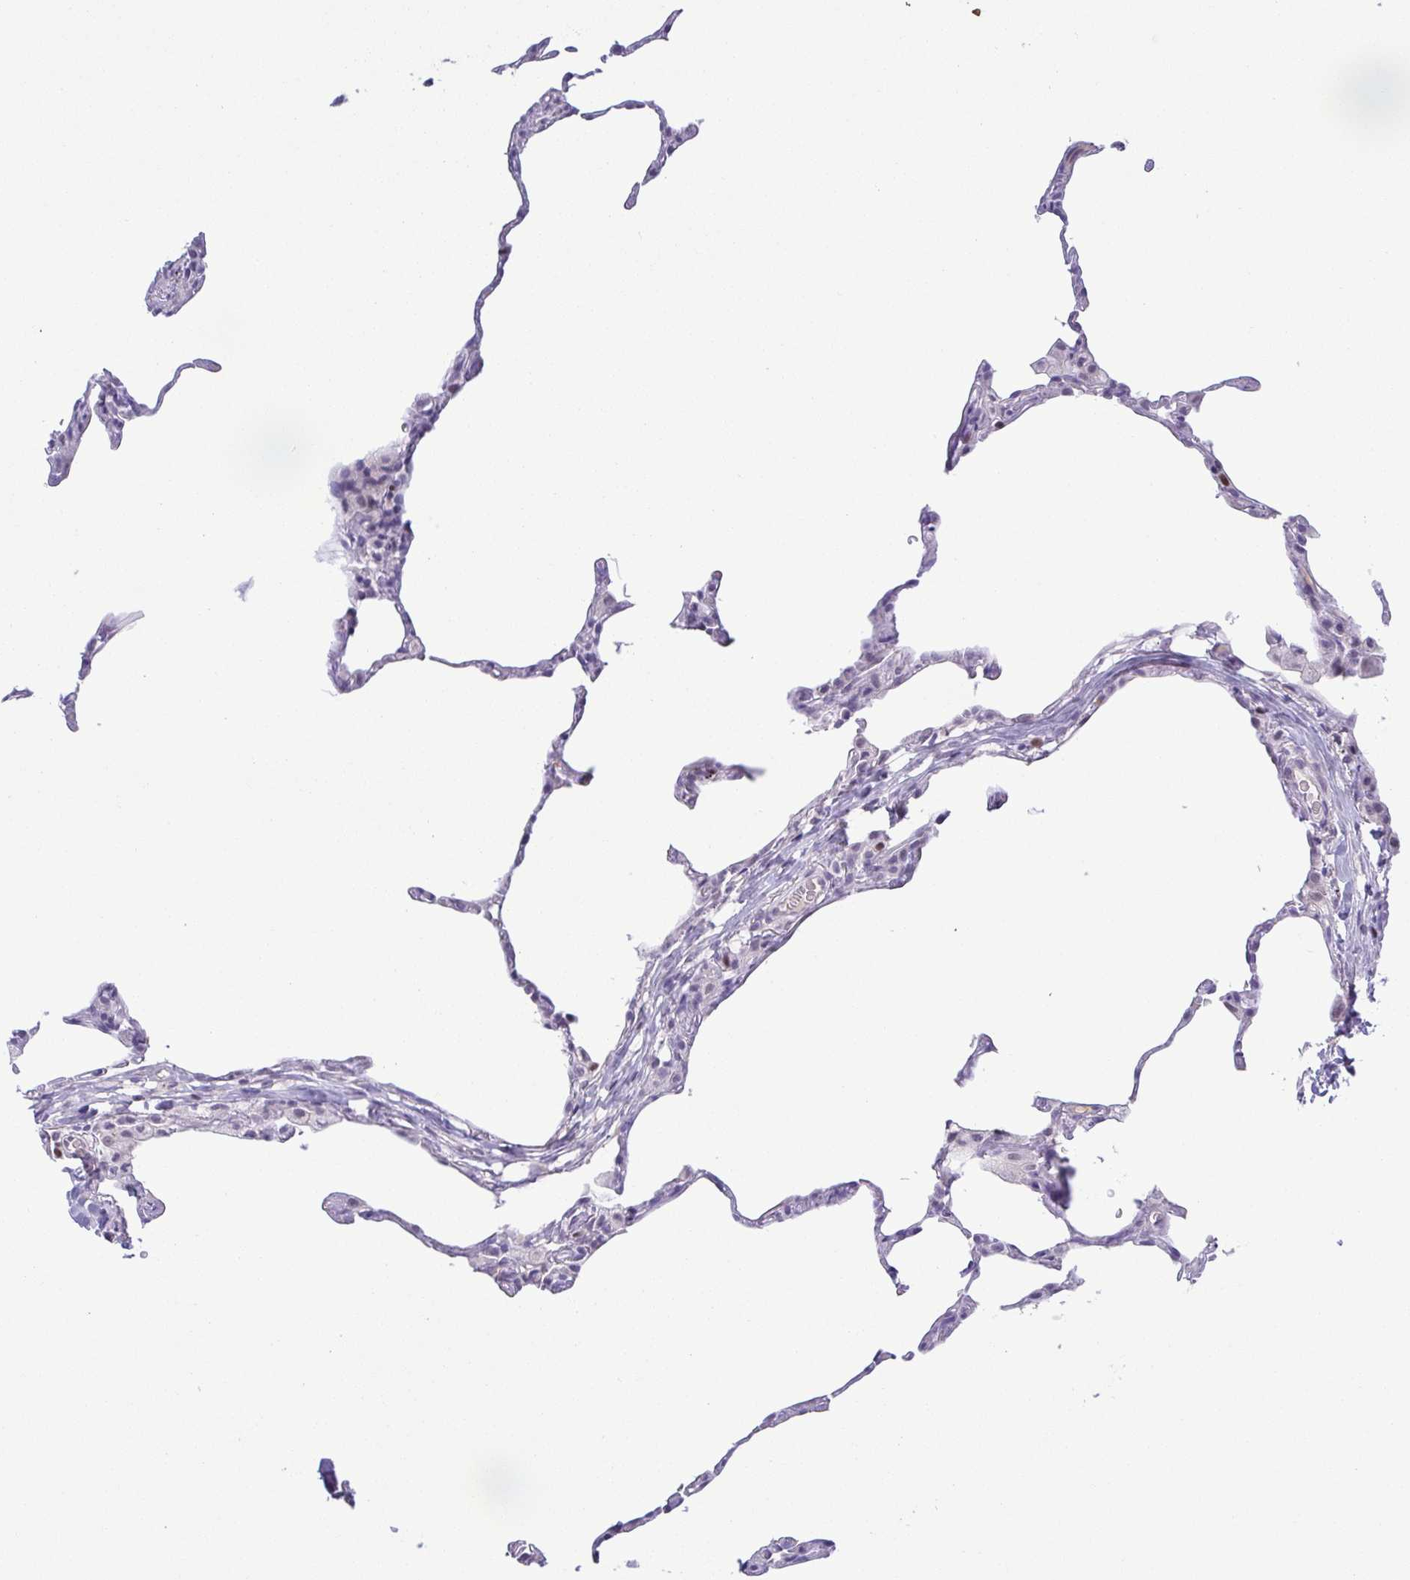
{"staining": {"intensity": "negative", "quantity": "none", "location": "none"}, "tissue": "lung", "cell_type": "Alveolar cells", "image_type": "normal", "snomed": [{"axis": "morphology", "description": "Normal tissue, NOS"}, {"axis": "topography", "description": "Lung"}], "caption": "Immunohistochemistry of normal human lung displays no staining in alveolar cells. The staining is performed using DAB (3,3'-diaminobenzidine) brown chromogen with nuclei counter-stained in using hematoxylin.", "gene": "TIPIN", "patient": {"sex": "female", "age": 57}}